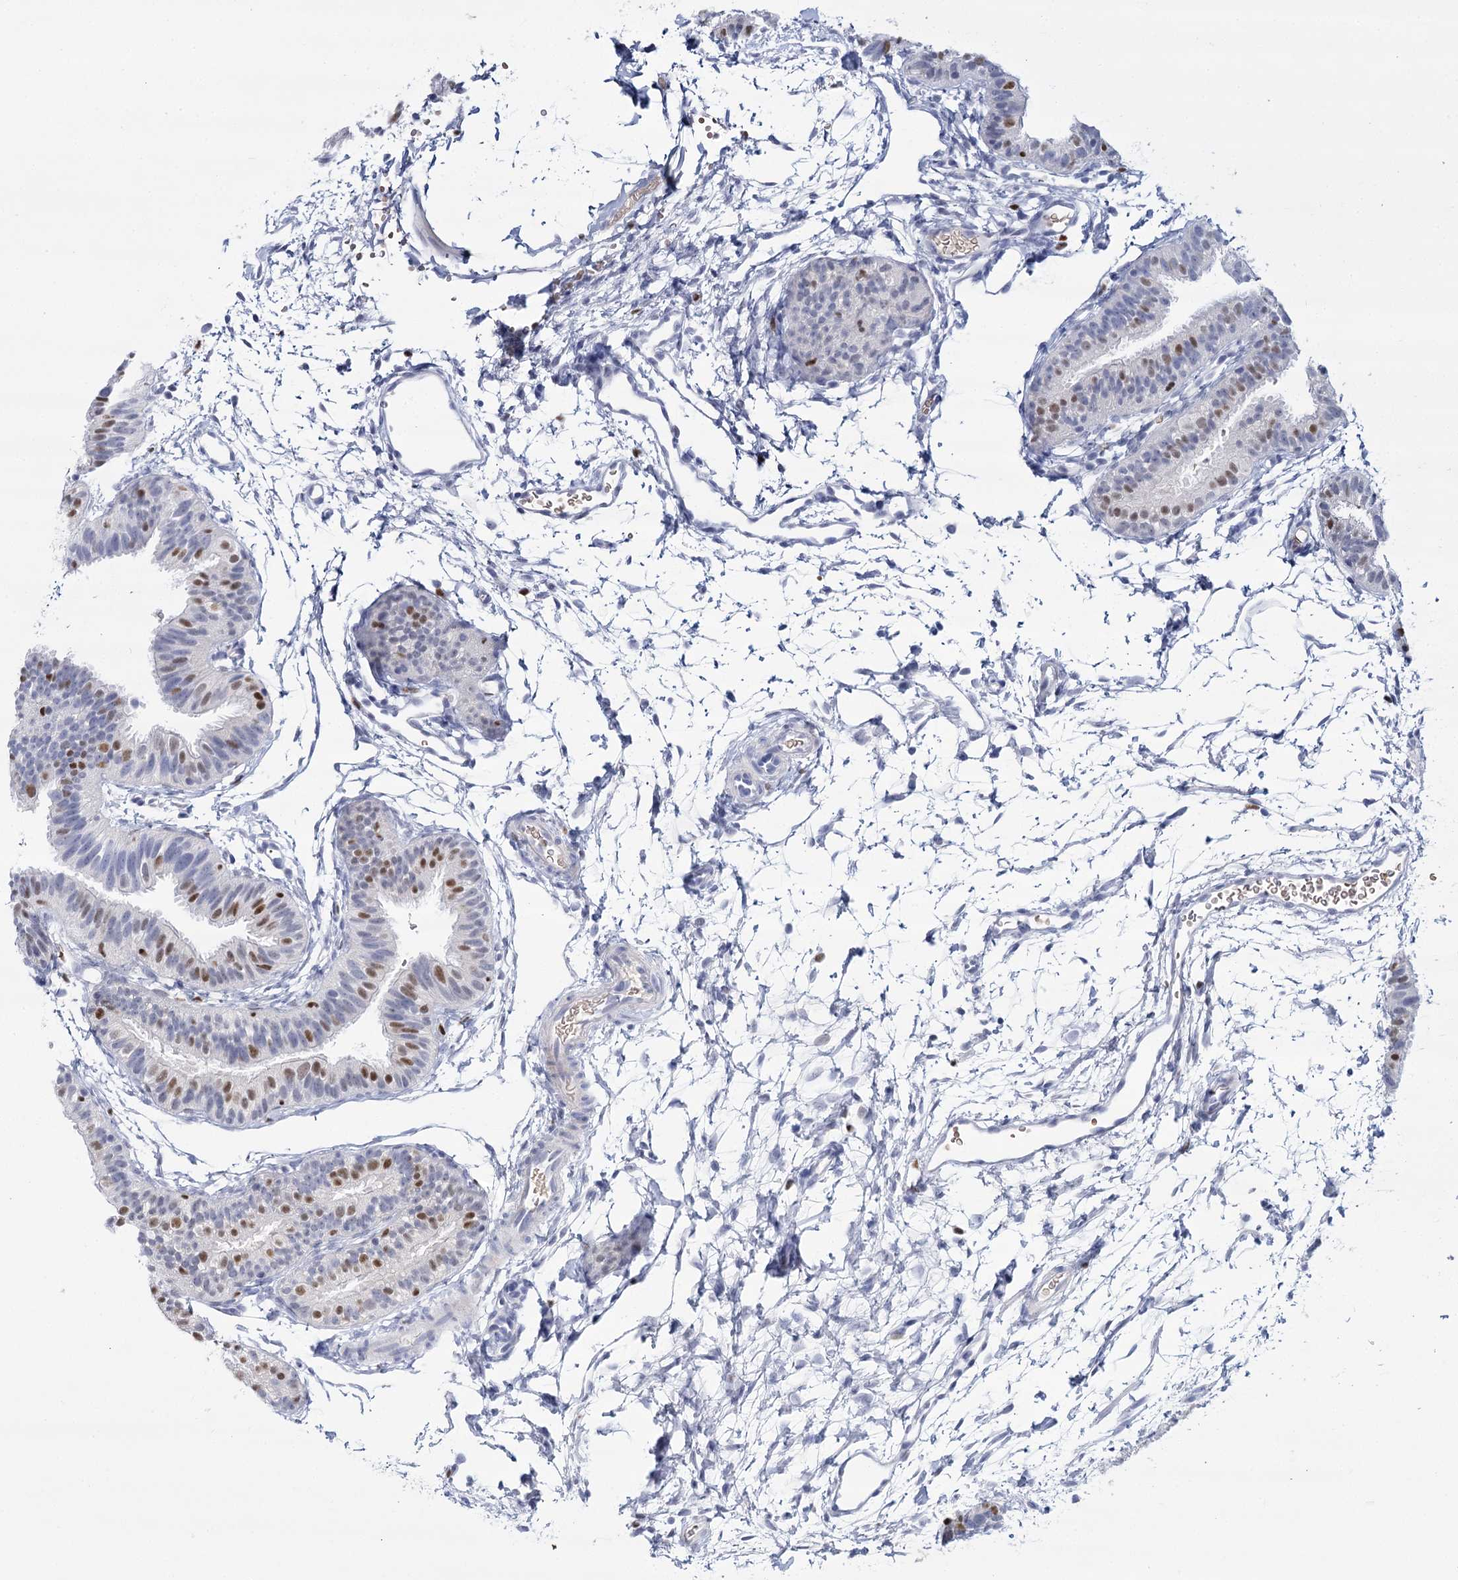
{"staining": {"intensity": "moderate", "quantity": "25%-75%", "location": "nuclear"}, "tissue": "fallopian tube", "cell_type": "Glandular cells", "image_type": "normal", "snomed": [{"axis": "morphology", "description": "Normal tissue, NOS"}, {"axis": "topography", "description": "Fallopian tube"}], "caption": "A brown stain labels moderate nuclear staining of a protein in glandular cells of unremarkable human fallopian tube. (DAB IHC with brightfield microscopy, high magnification).", "gene": "IGSF3", "patient": {"sex": "female", "age": 35}}